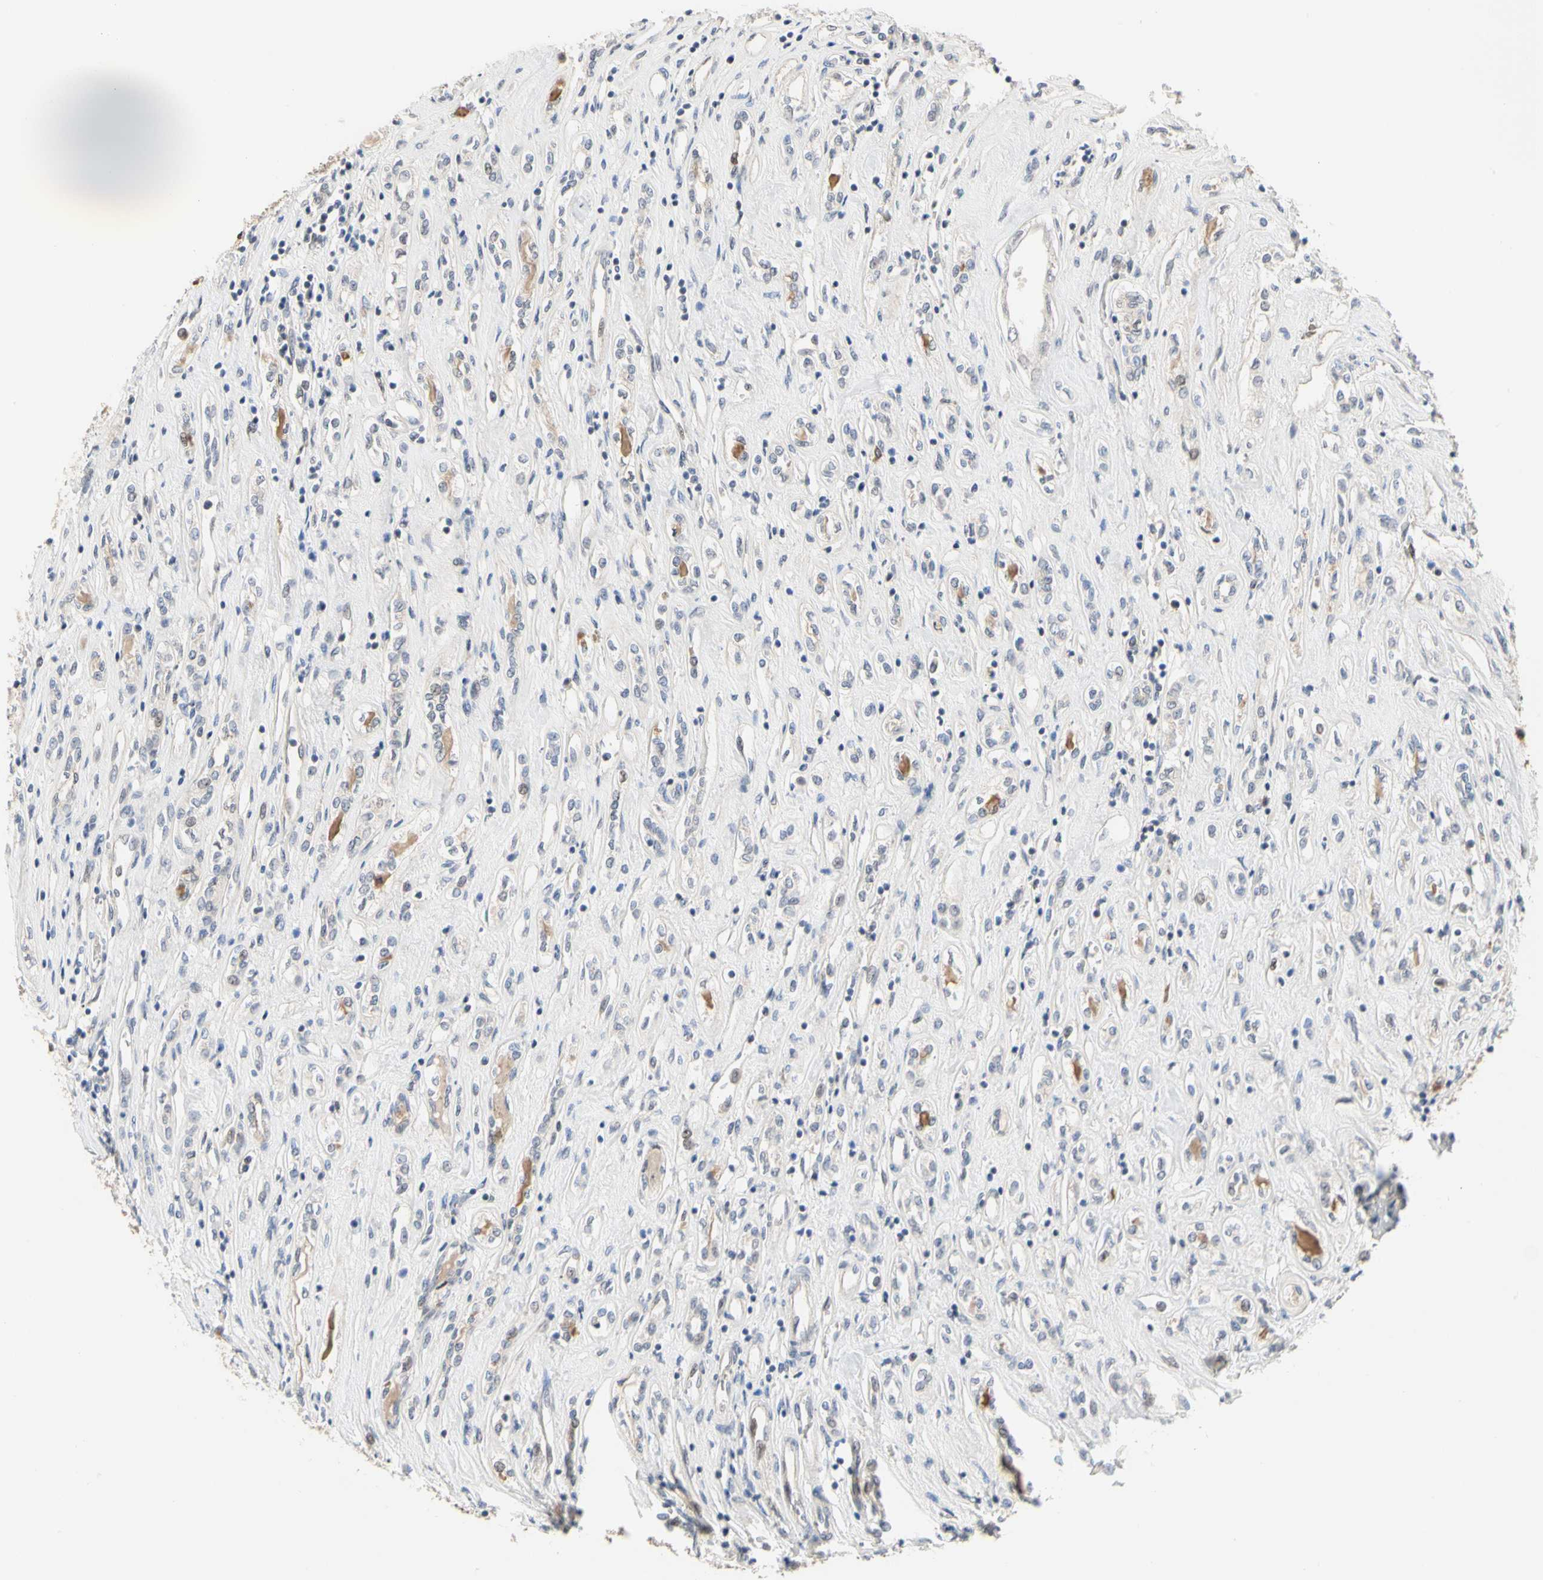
{"staining": {"intensity": "negative", "quantity": "none", "location": "none"}, "tissue": "renal cancer", "cell_type": "Tumor cells", "image_type": "cancer", "snomed": [{"axis": "morphology", "description": "Adenocarcinoma, NOS"}, {"axis": "topography", "description": "Kidney"}], "caption": "Immunohistochemistry (IHC) histopathology image of neoplastic tissue: human renal cancer stained with DAB (3,3'-diaminobenzidine) reveals no significant protein expression in tumor cells.", "gene": "CDK5", "patient": {"sex": "female", "age": 70}}